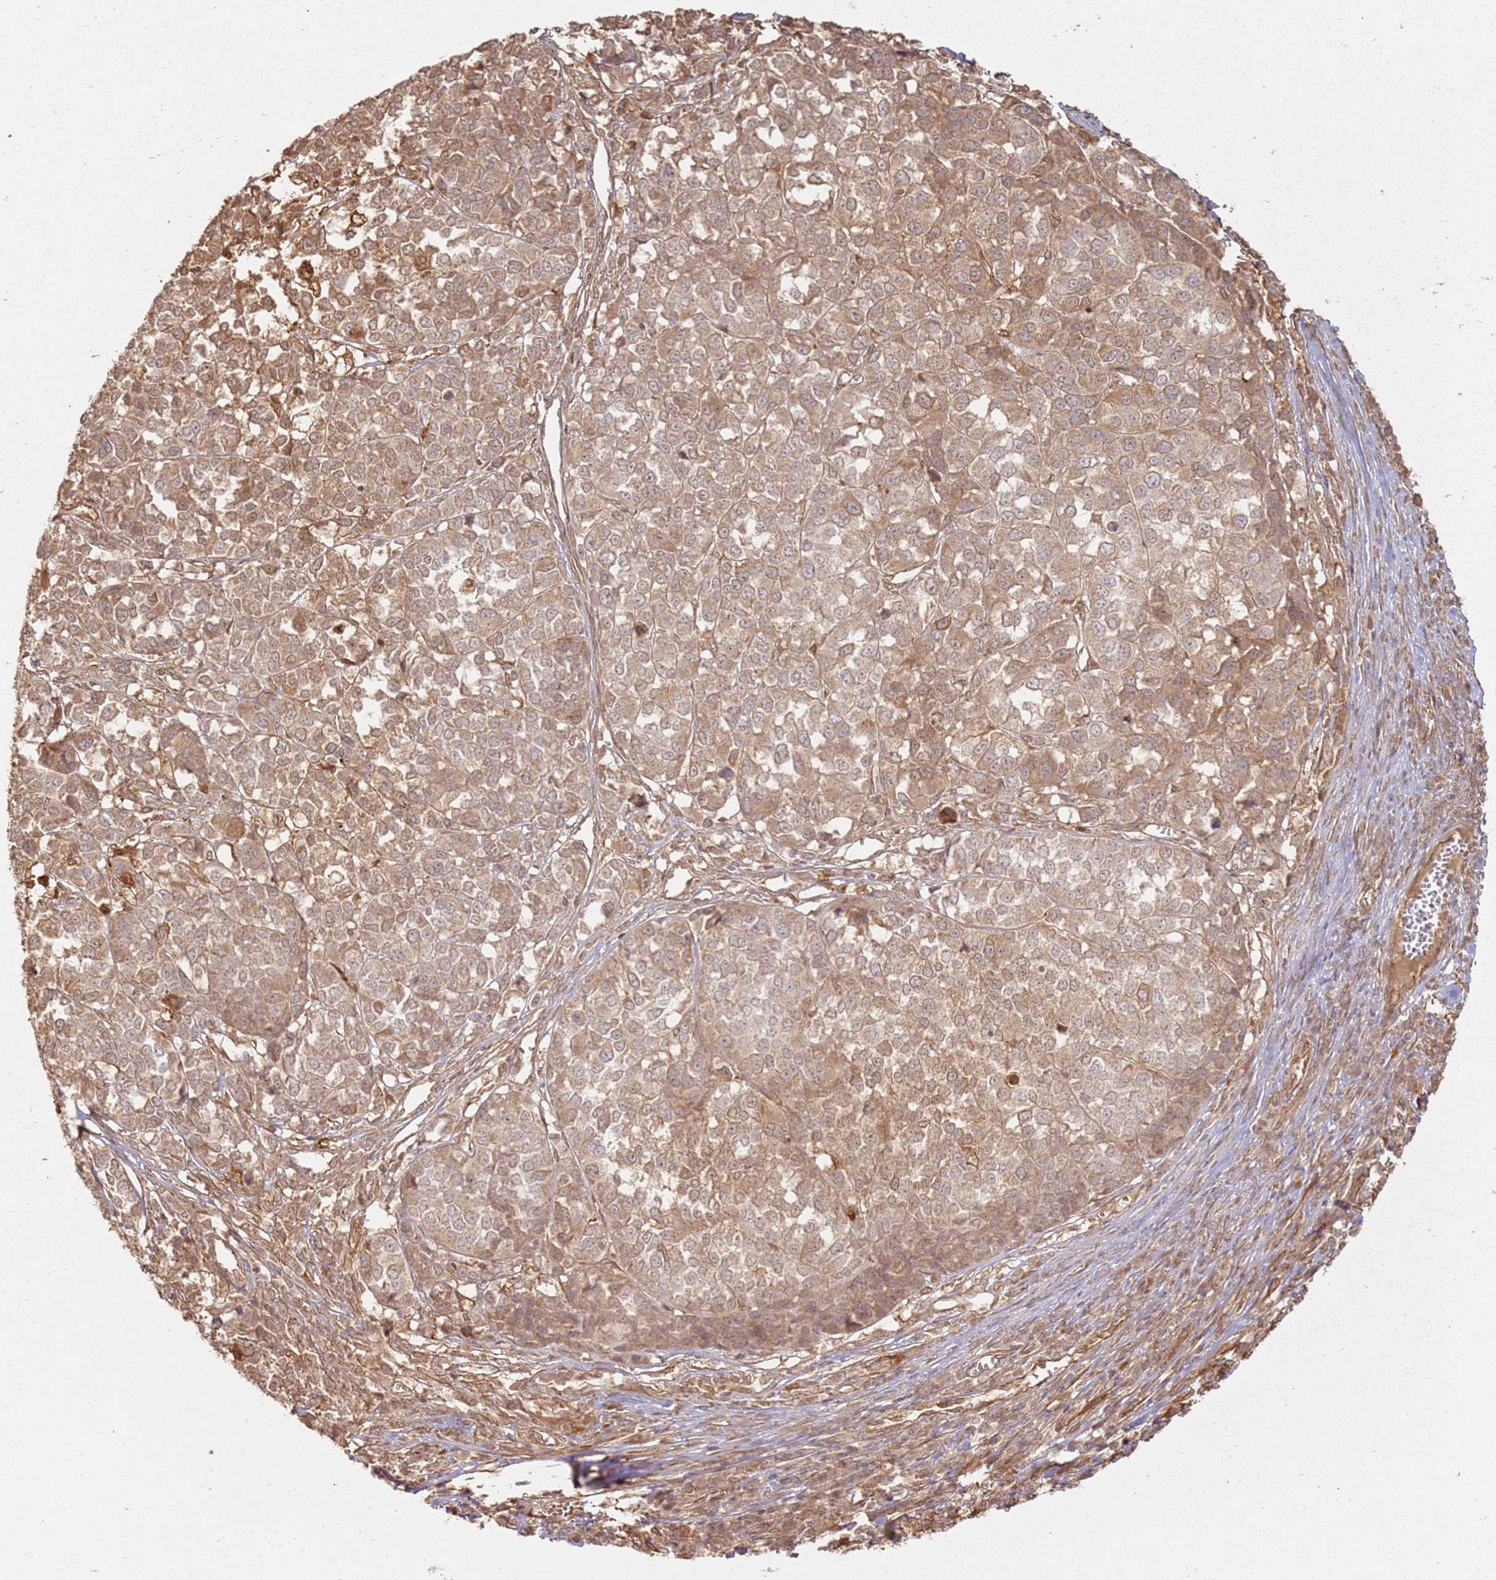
{"staining": {"intensity": "weak", "quantity": "25%-75%", "location": "cytoplasmic/membranous"}, "tissue": "melanoma", "cell_type": "Tumor cells", "image_type": "cancer", "snomed": [{"axis": "morphology", "description": "Malignant melanoma, Metastatic site"}, {"axis": "topography", "description": "Lymph node"}], "caption": "DAB immunohistochemical staining of malignant melanoma (metastatic site) displays weak cytoplasmic/membranous protein expression in about 25%-75% of tumor cells. (brown staining indicates protein expression, while blue staining denotes nuclei).", "gene": "ZNF776", "patient": {"sex": "male", "age": 44}}